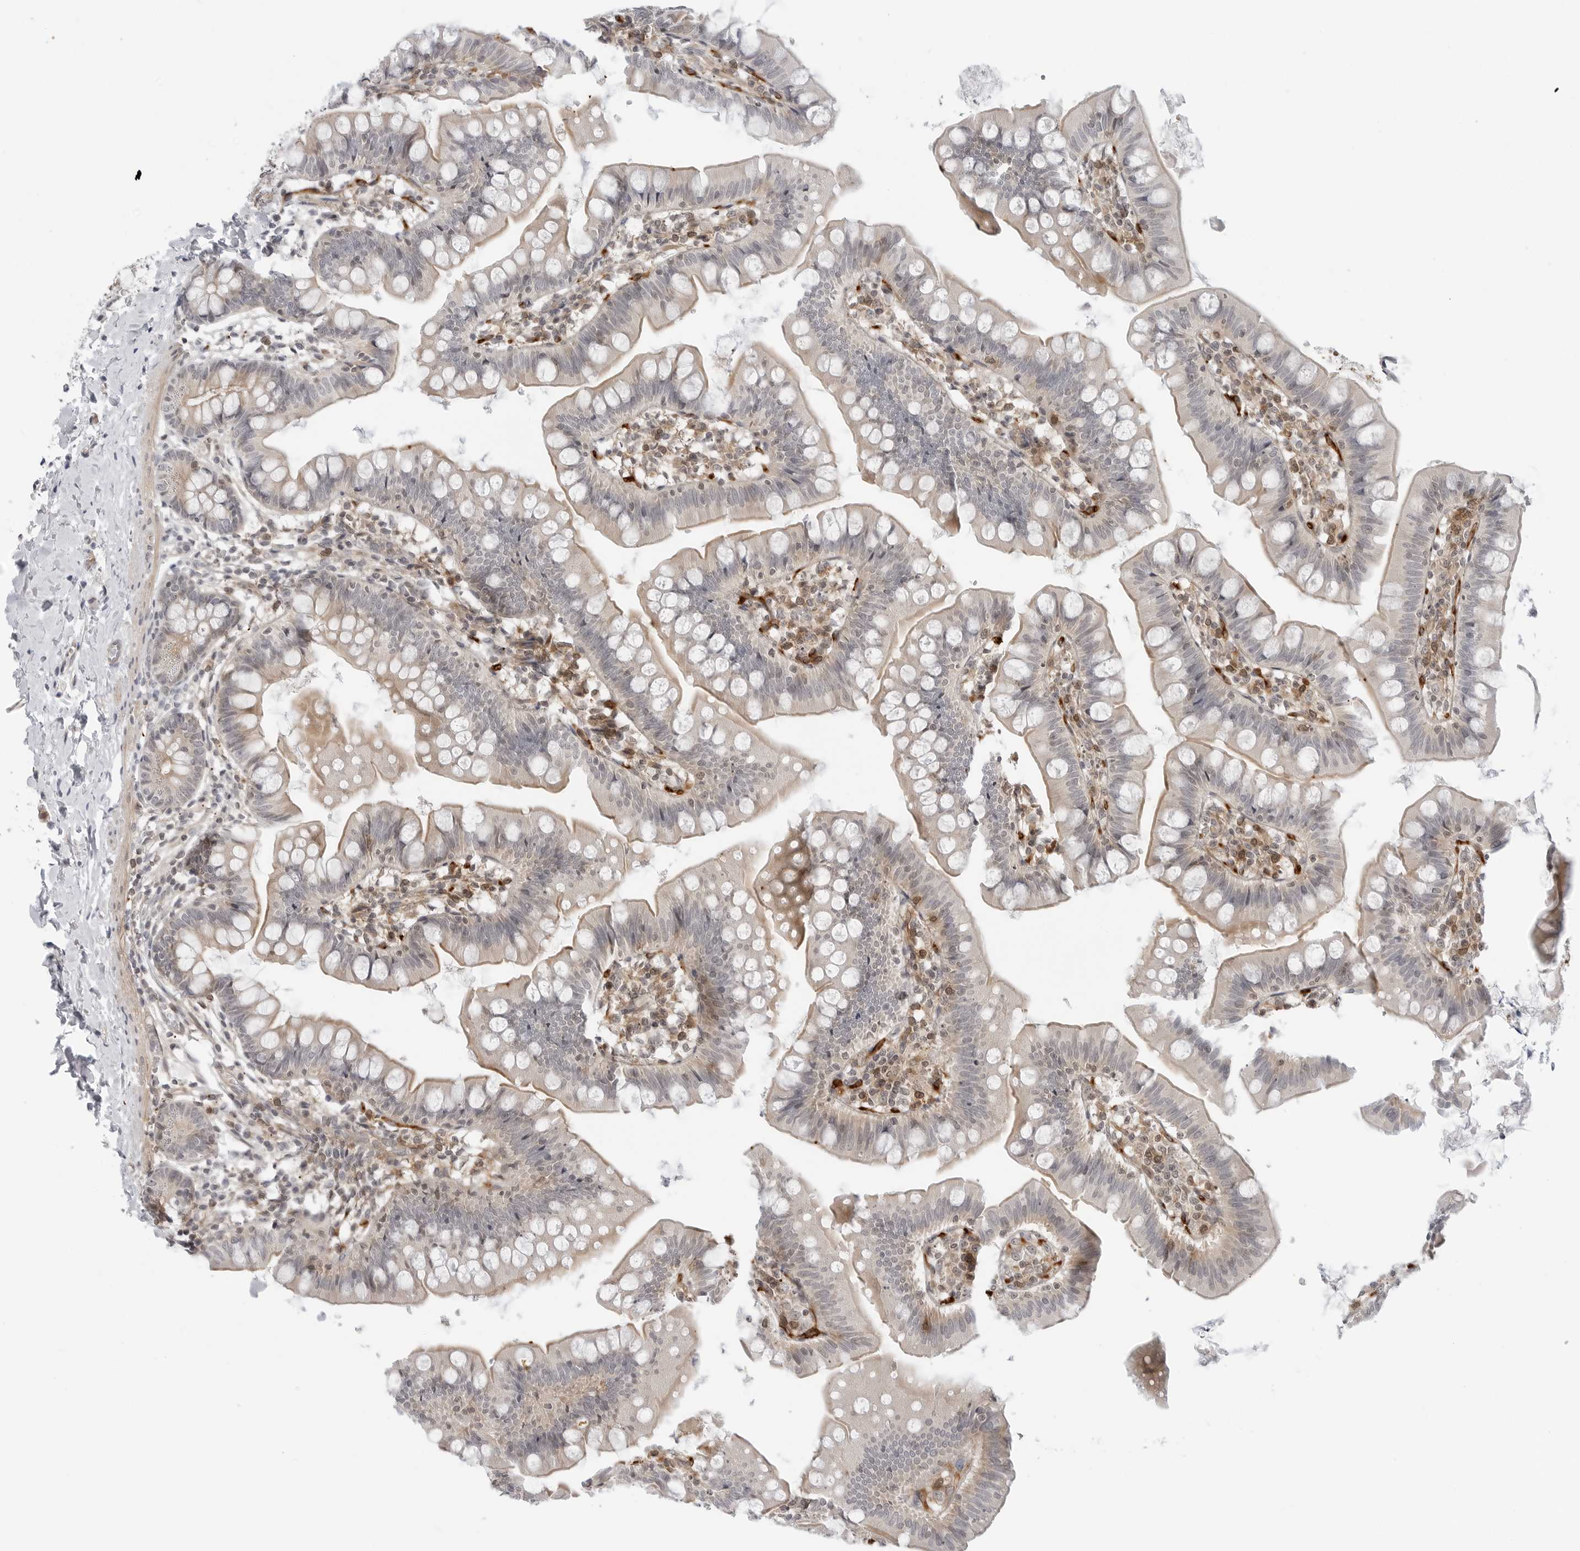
{"staining": {"intensity": "moderate", "quantity": "25%-75%", "location": "cytoplasmic/membranous"}, "tissue": "small intestine", "cell_type": "Glandular cells", "image_type": "normal", "snomed": [{"axis": "morphology", "description": "Normal tissue, NOS"}, {"axis": "topography", "description": "Small intestine"}], "caption": "IHC of unremarkable human small intestine exhibits medium levels of moderate cytoplasmic/membranous expression in approximately 25%-75% of glandular cells.", "gene": "STXBP3", "patient": {"sex": "male", "age": 7}}